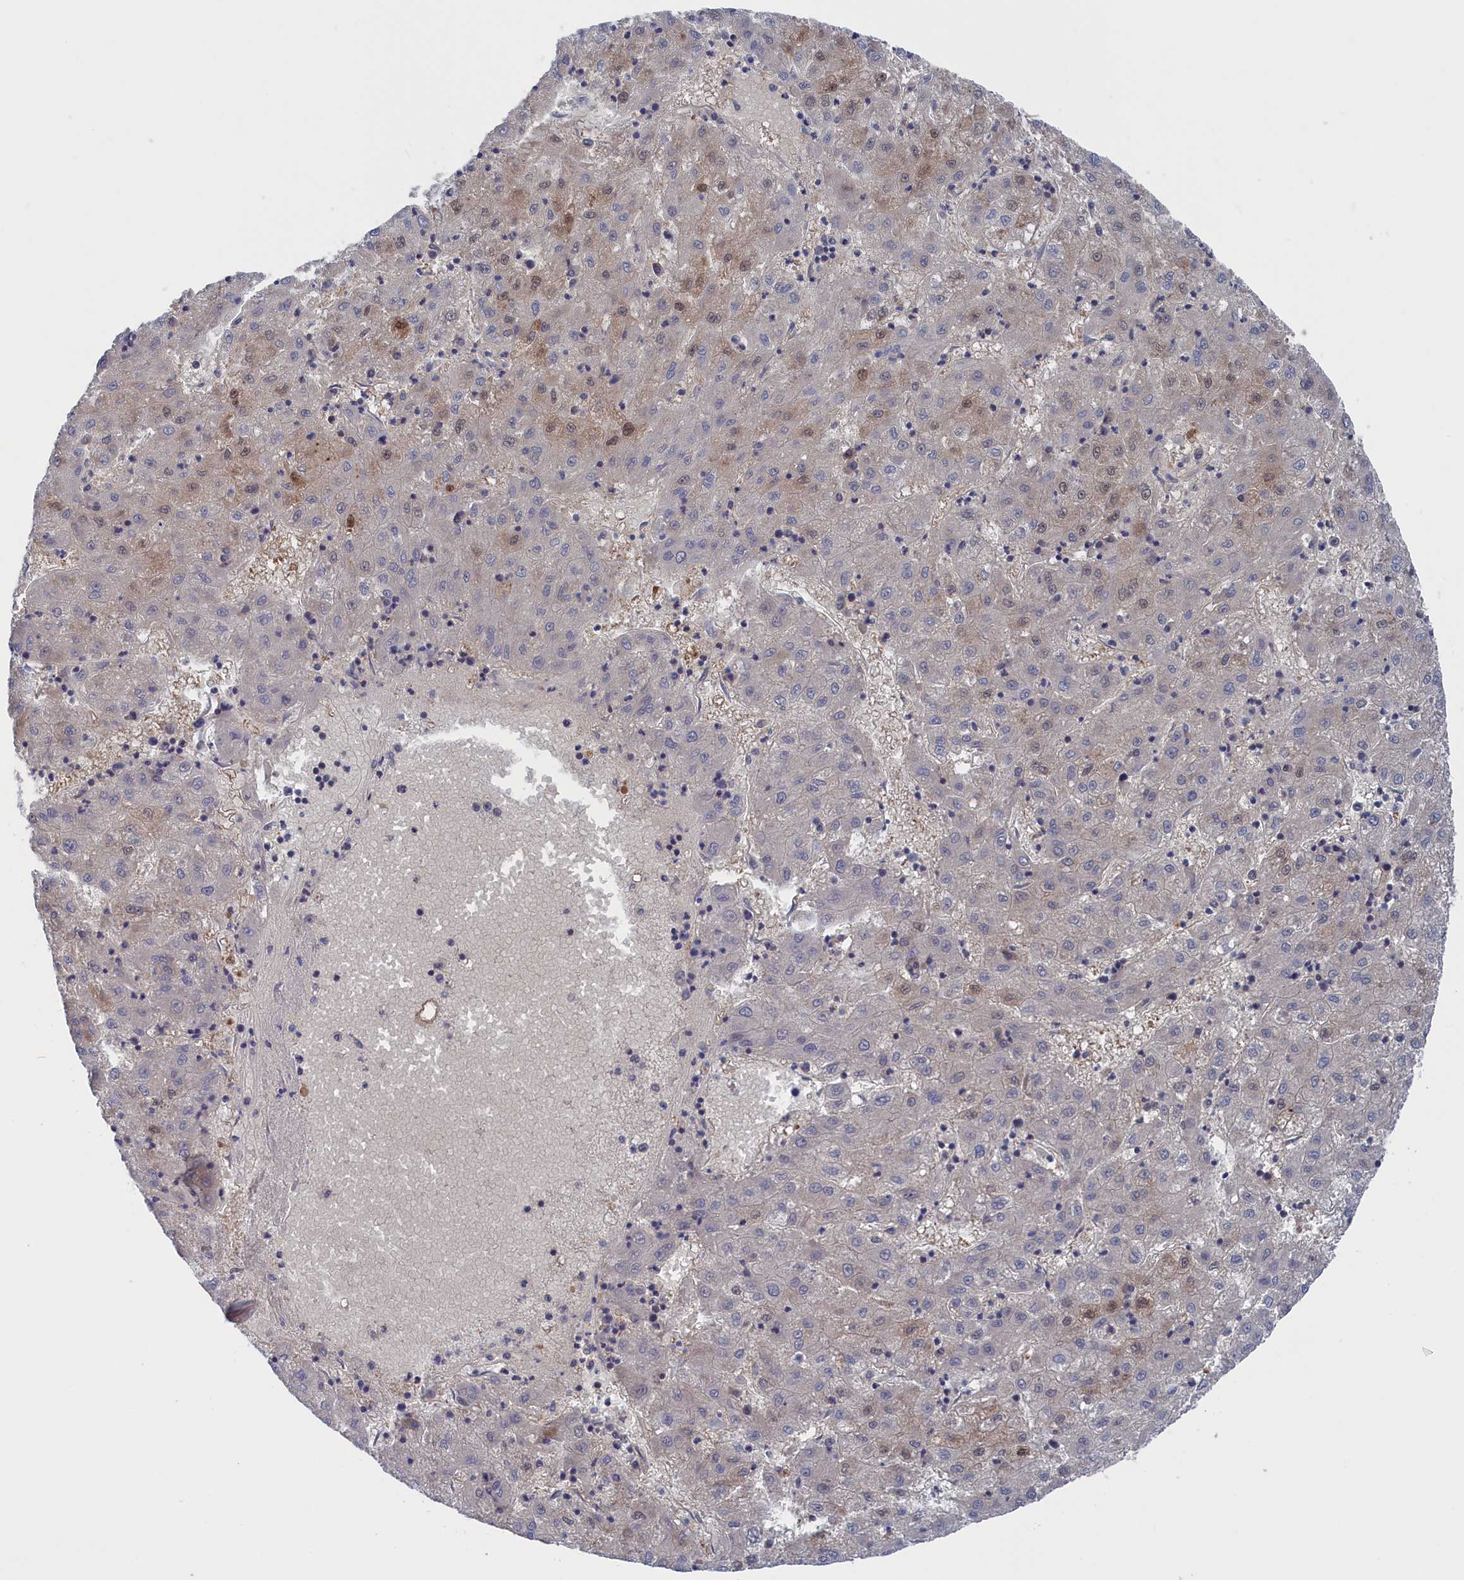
{"staining": {"intensity": "moderate", "quantity": "<25%", "location": "nuclear"}, "tissue": "liver cancer", "cell_type": "Tumor cells", "image_type": "cancer", "snomed": [{"axis": "morphology", "description": "Carcinoma, Hepatocellular, NOS"}, {"axis": "topography", "description": "Liver"}], "caption": "About <25% of tumor cells in hepatocellular carcinoma (liver) demonstrate moderate nuclear protein staining as visualized by brown immunohistochemical staining.", "gene": "NUTF2", "patient": {"sex": "male", "age": 72}}